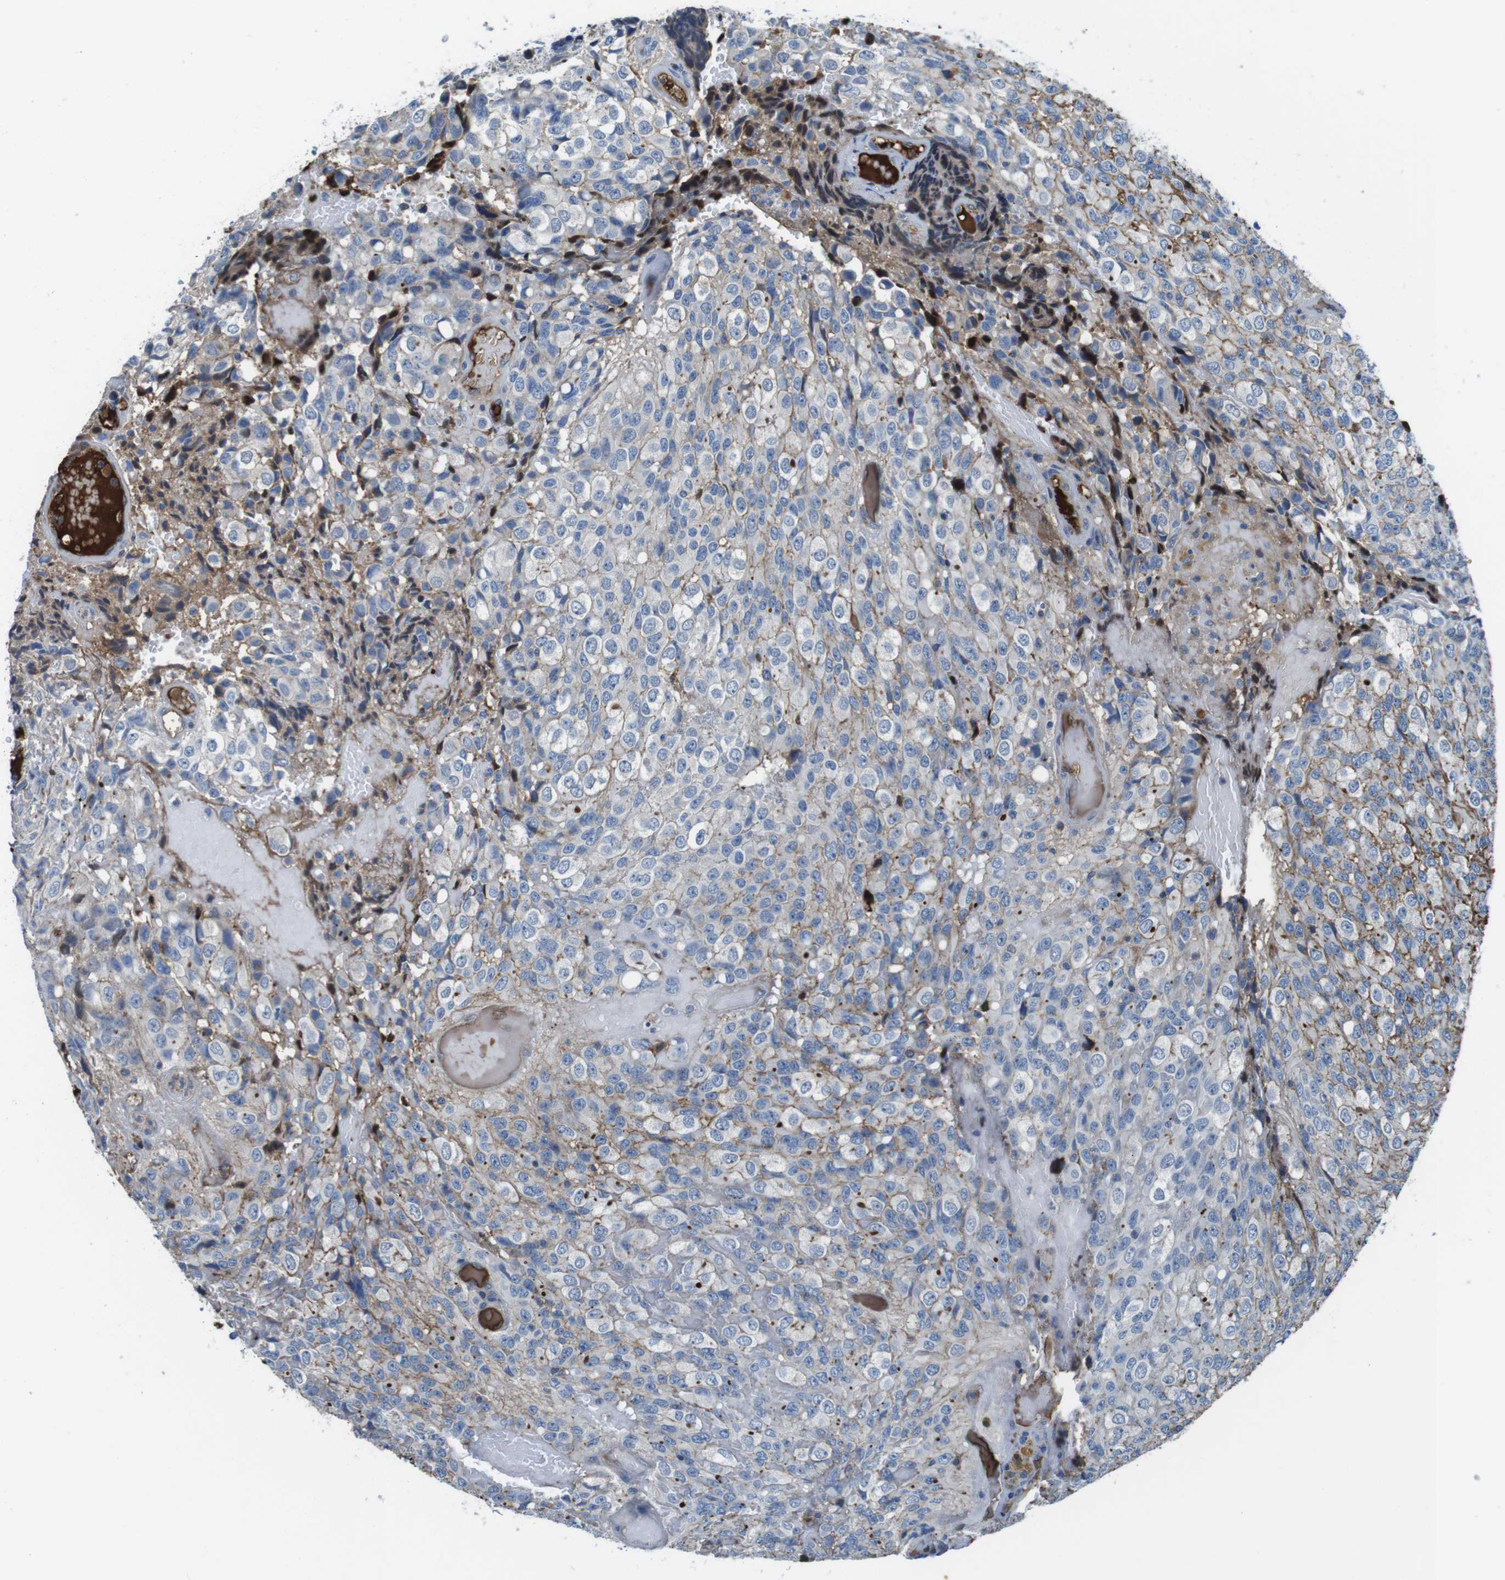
{"staining": {"intensity": "negative", "quantity": "none", "location": "none"}, "tissue": "glioma", "cell_type": "Tumor cells", "image_type": "cancer", "snomed": [{"axis": "morphology", "description": "Glioma, malignant, High grade"}, {"axis": "topography", "description": "Brain"}], "caption": "Tumor cells show no significant protein staining in high-grade glioma (malignant).", "gene": "TMPRSS15", "patient": {"sex": "male", "age": 32}}